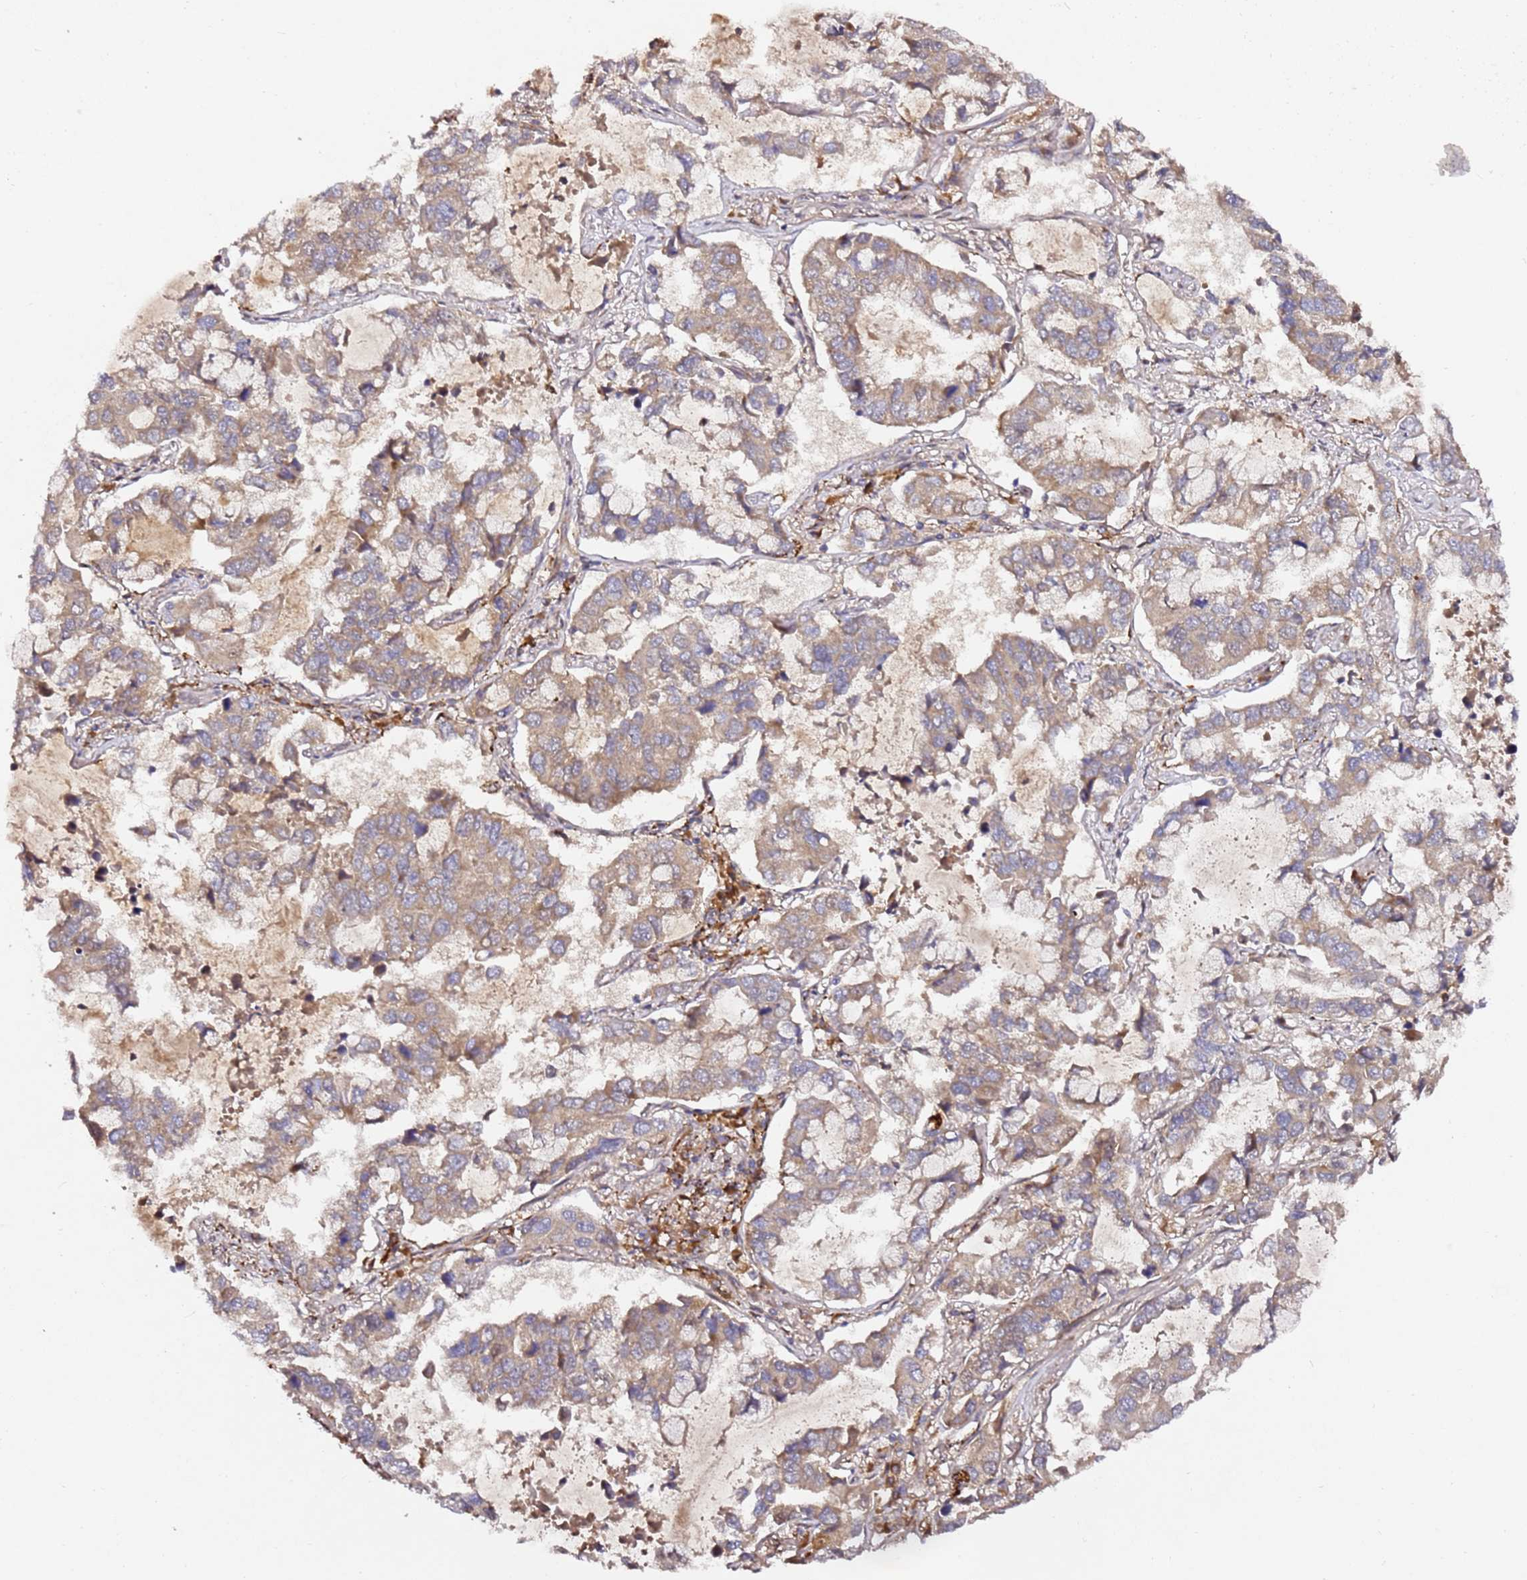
{"staining": {"intensity": "weak", "quantity": ">75%", "location": "cytoplasmic/membranous"}, "tissue": "lung cancer", "cell_type": "Tumor cells", "image_type": "cancer", "snomed": [{"axis": "morphology", "description": "Adenocarcinoma, NOS"}, {"axis": "topography", "description": "Lung"}], "caption": "Immunohistochemical staining of lung cancer reveals weak cytoplasmic/membranous protein staining in about >75% of tumor cells.", "gene": "ALG11", "patient": {"sex": "male", "age": 64}}